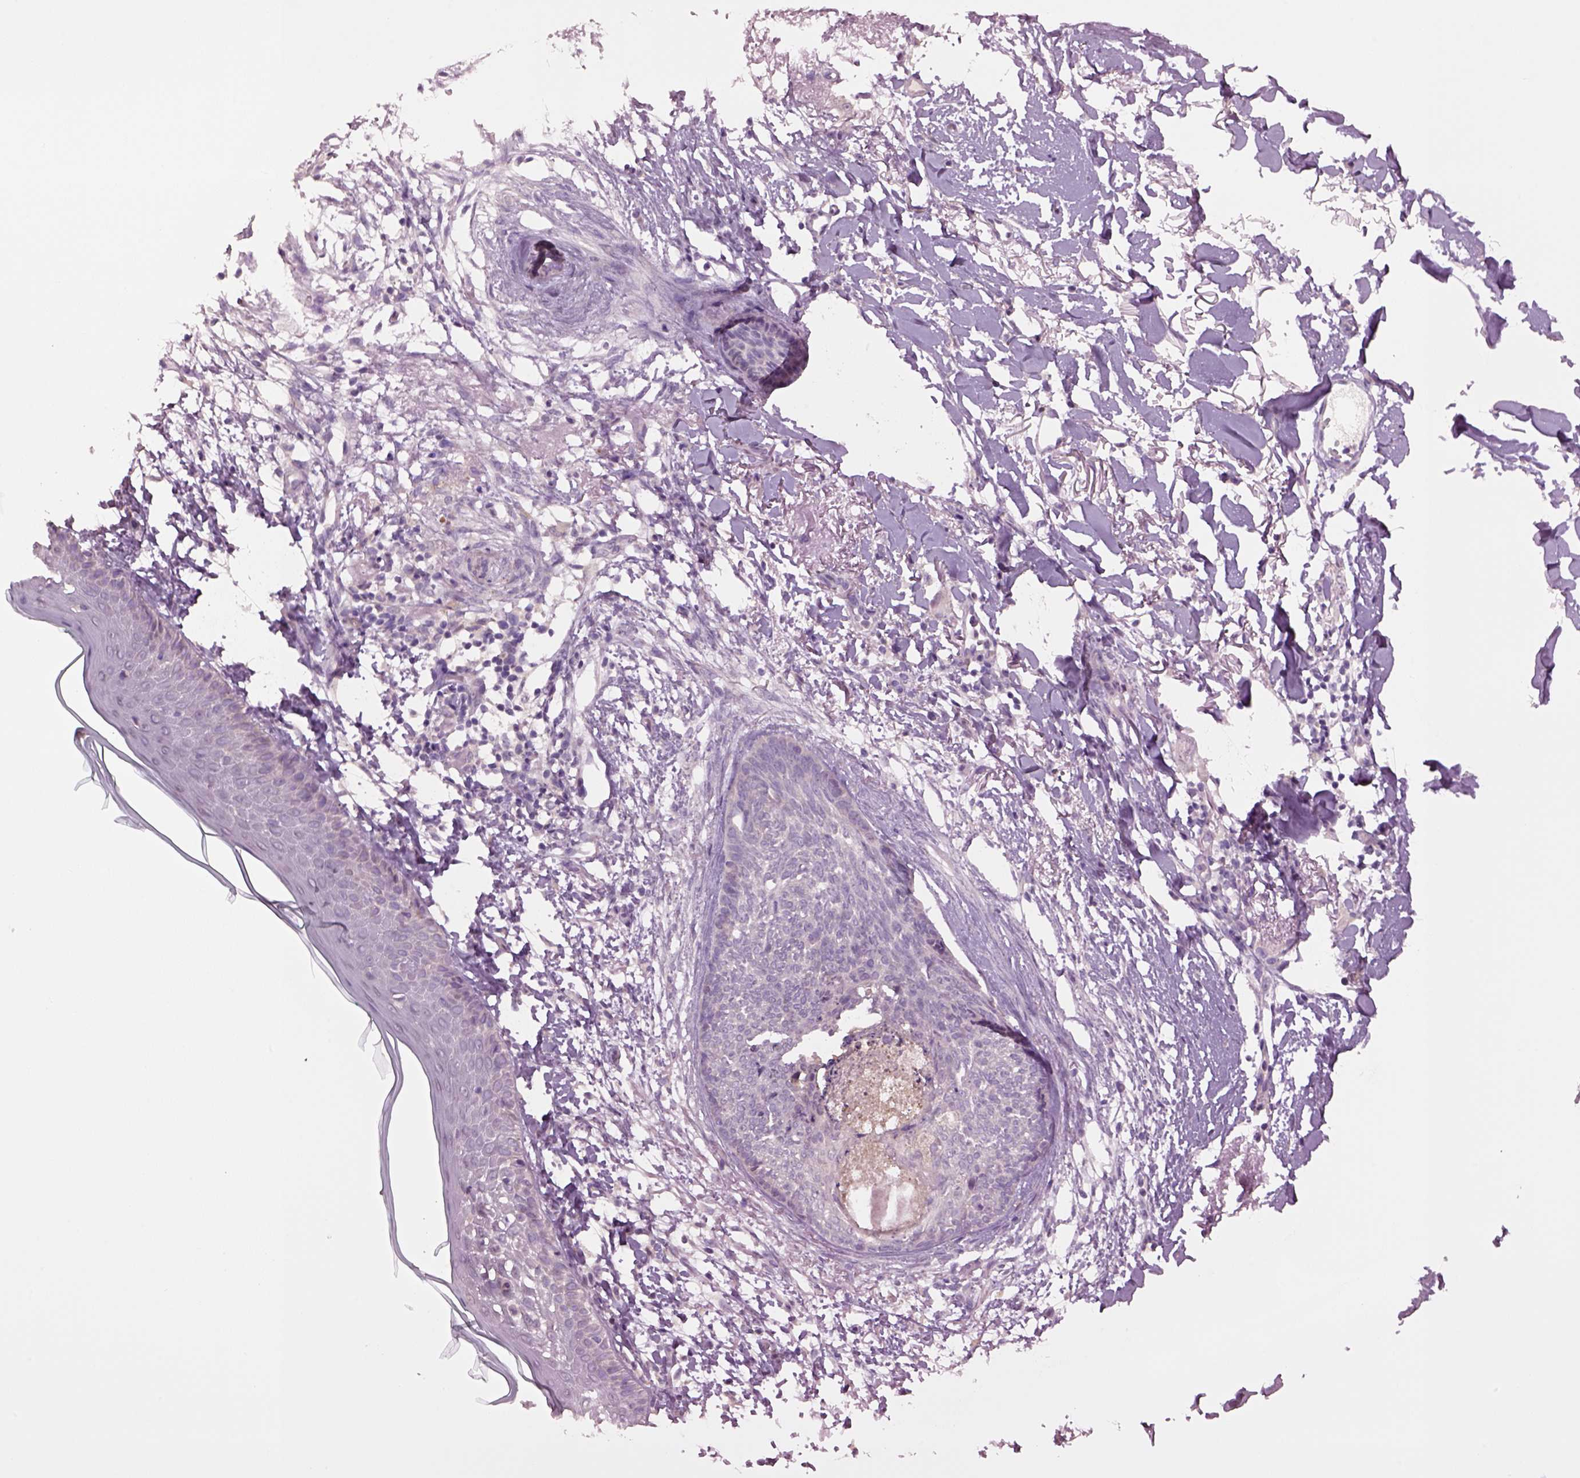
{"staining": {"intensity": "negative", "quantity": "none", "location": "none"}, "tissue": "skin cancer", "cell_type": "Tumor cells", "image_type": "cancer", "snomed": [{"axis": "morphology", "description": "Normal tissue, NOS"}, {"axis": "morphology", "description": "Basal cell carcinoma"}, {"axis": "topography", "description": "Skin"}], "caption": "The immunohistochemistry histopathology image has no significant positivity in tumor cells of skin cancer tissue.", "gene": "CLPSL1", "patient": {"sex": "male", "age": 84}}